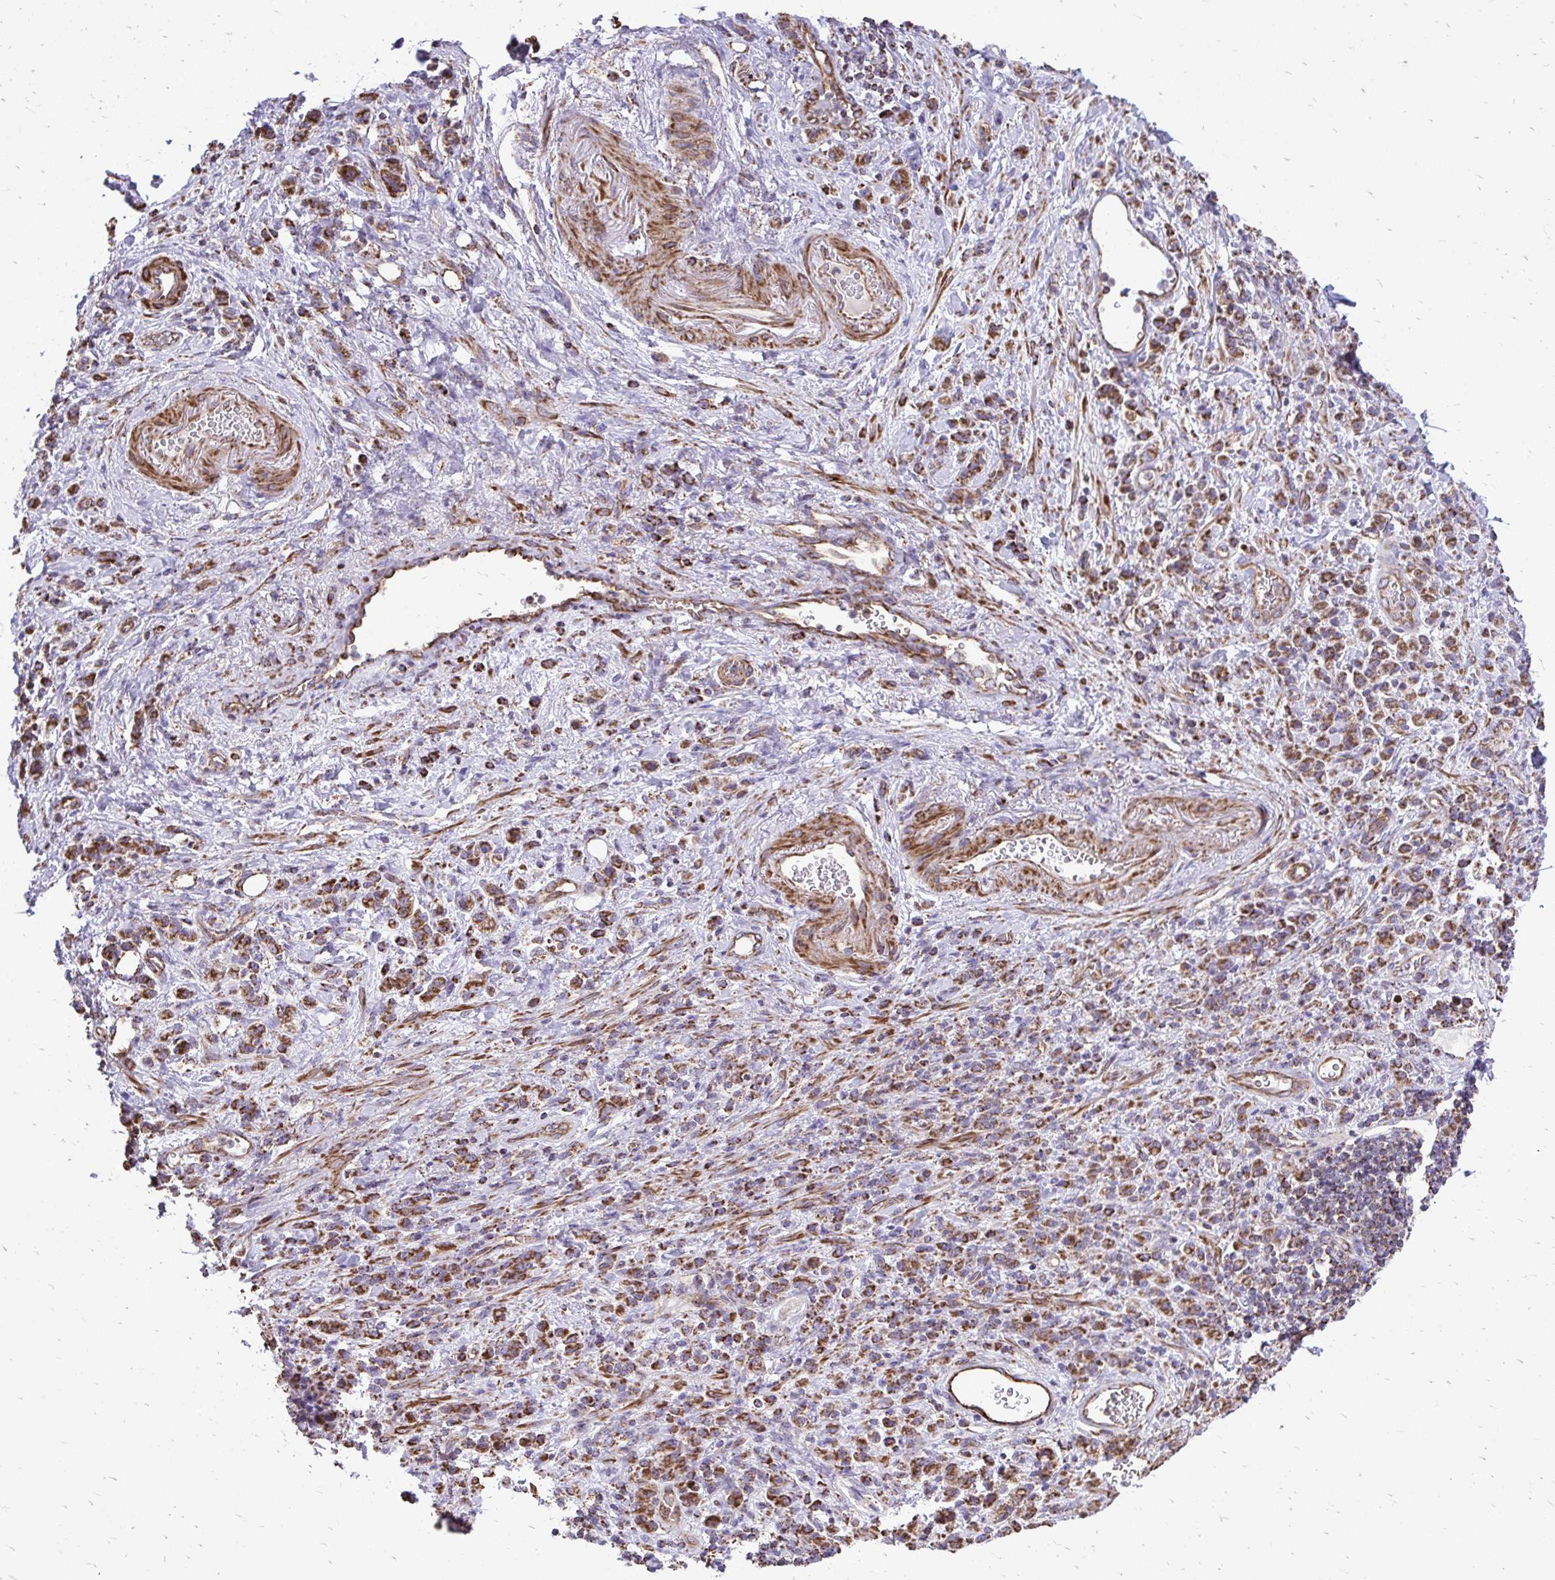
{"staining": {"intensity": "moderate", "quantity": ">75%", "location": "cytoplasmic/membranous"}, "tissue": "stomach cancer", "cell_type": "Tumor cells", "image_type": "cancer", "snomed": [{"axis": "morphology", "description": "Adenocarcinoma, NOS"}, {"axis": "topography", "description": "Stomach"}], "caption": "A micrograph showing moderate cytoplasmic/membranous expression in approximately >75% of tumor cells in stomach cancer, as visualized by brown immunohistochemical staining.", "gene": "UBE2C", "patient": {"sex": "male", "age": 77}}